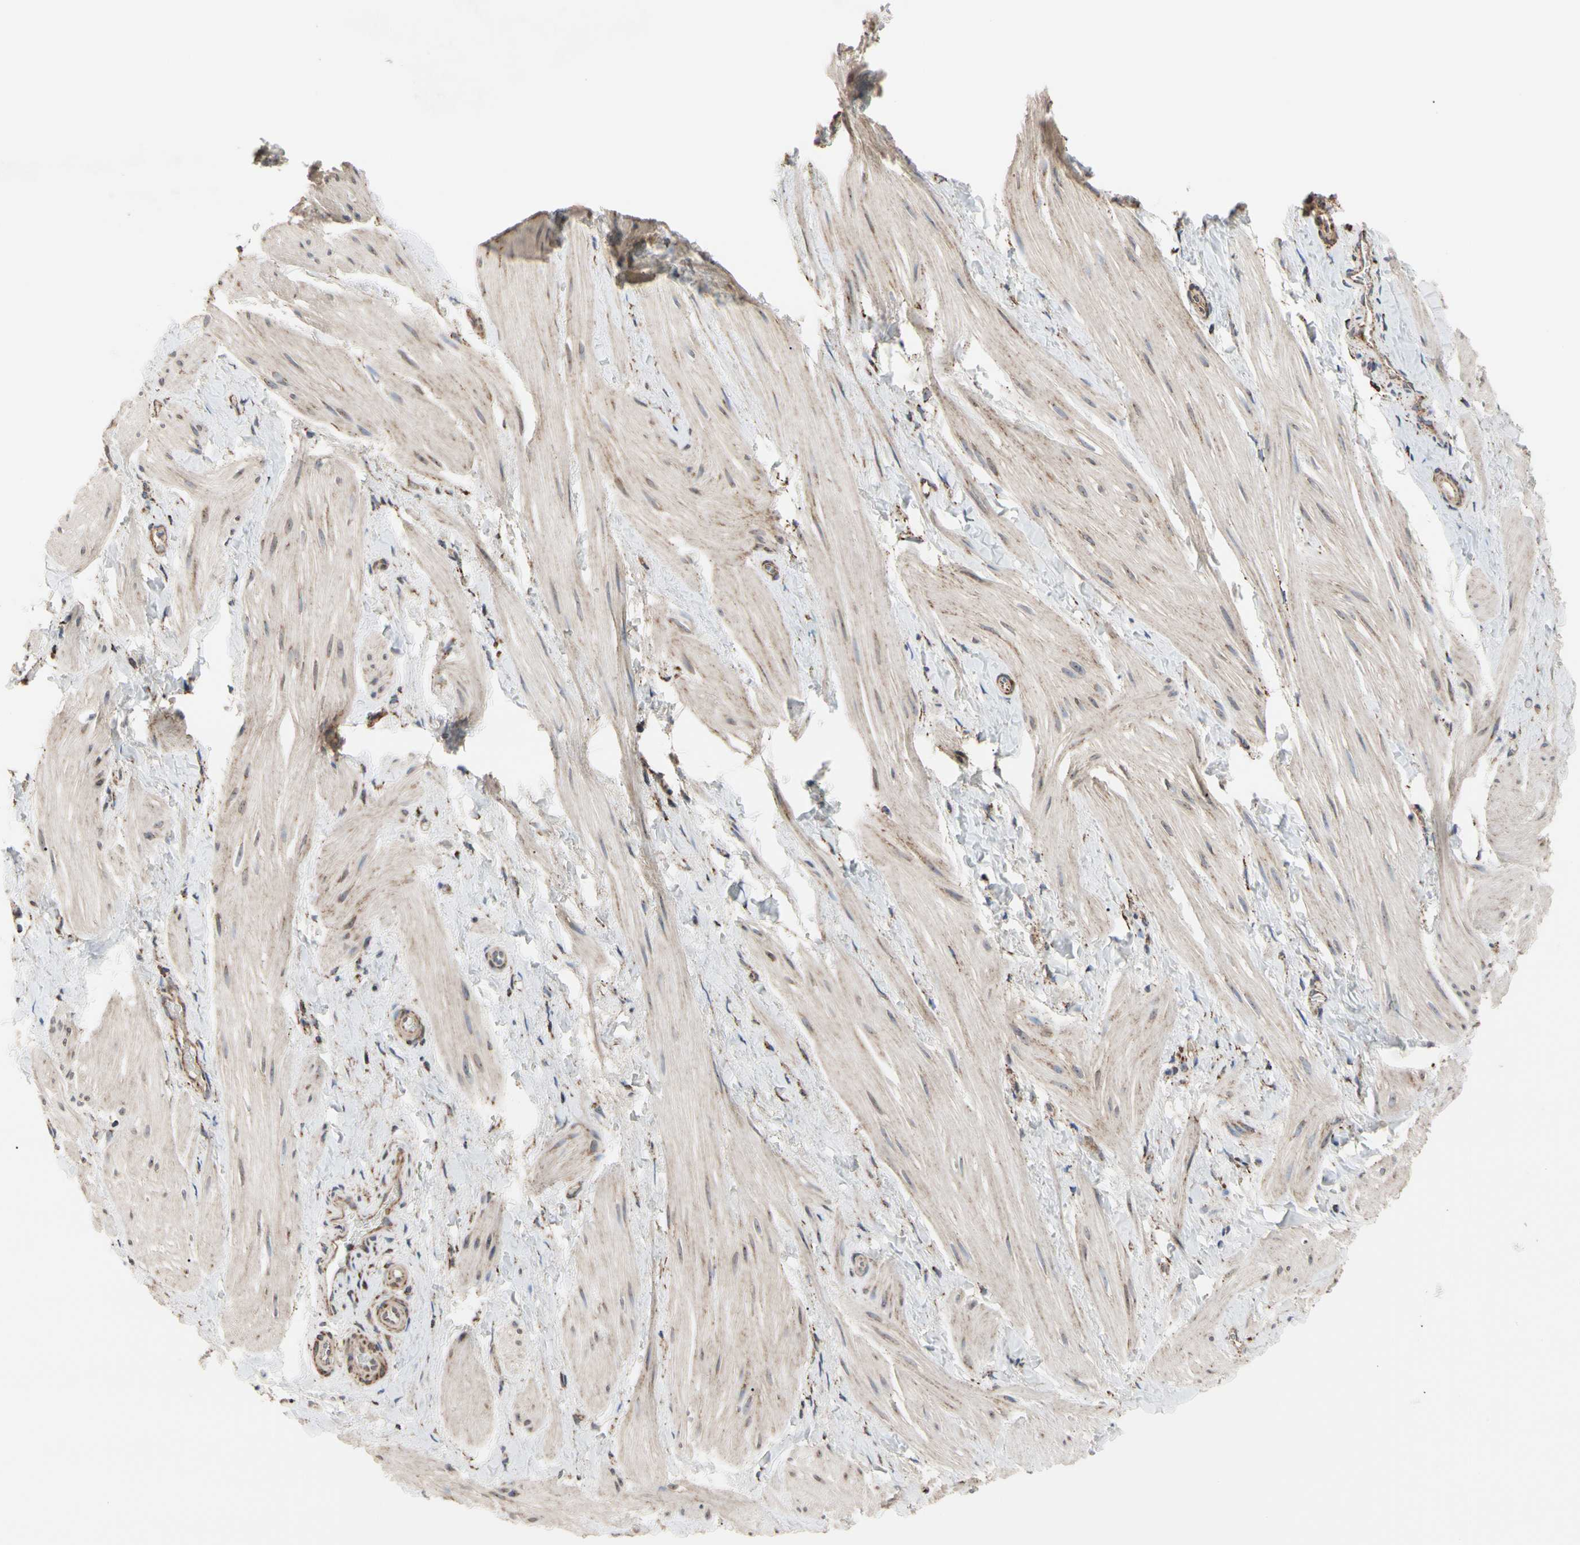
{"staining": {"intensity": "moderate", "quantity": ">75%", "location": "cytoplasmic/membranous"}, "tissue": "smooth muscle", "cell_type": "Smooth muscle cells", "image_type": "normal", "snomed": [{"axis": "morphology", "description": "Normal tissue, NOS"}, {"axis": "topography", "description": "Smooth muscle"}], "caption": "Moderate cytoplasmic/membranous staining for a protein is present in approximately >75% of smooth muscle cells of benign smooth muscle using immunohistochemistry (IHC).", "gene": "FAM110B", "patient": {"sex": "male", "age": 16}}